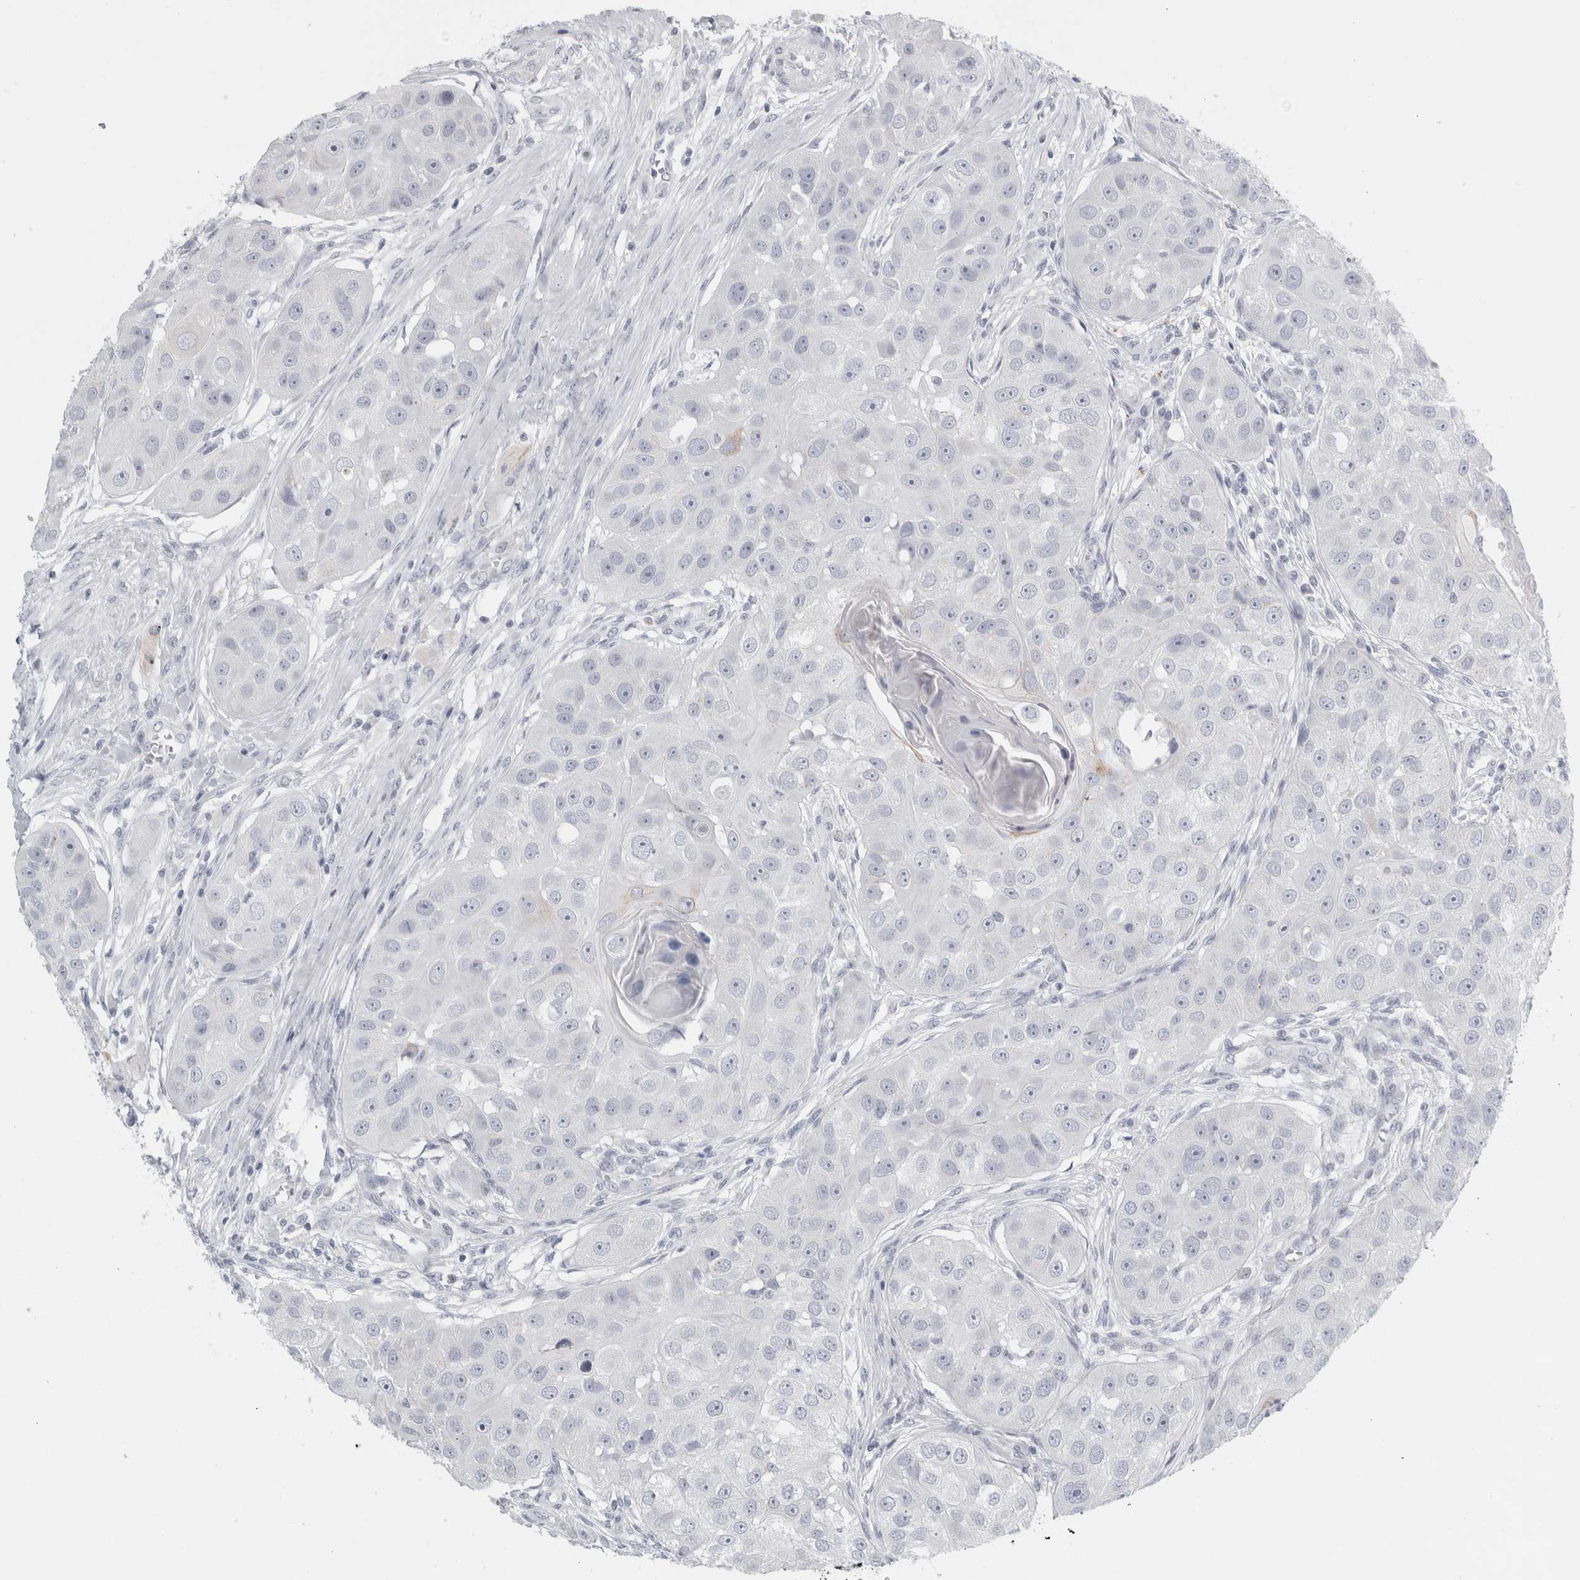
{"staining": {"intensity": "negative", "quantity": "none", "location": "none"}, "tissue": "head and neck cancer", "cell_type": "Tumor cells", "image_type": "cancer", "snomed": [{"axis": "morphology", "description": "Normal tissue, NOS"}, {"axis": "morphology", "description": "Squamous cell carcinoma, NOS"}, {"axis": "topography", "description": "Skeletal muscle"}, {"axis": "topography", "description": "Head-Neck"}], "caption": "Immunohistochemistry (IHC) of human head and neck cancer reveals no staining in tumor cells.", "gene": "CPE", "patient": {"sex": "male", "age": 51}}